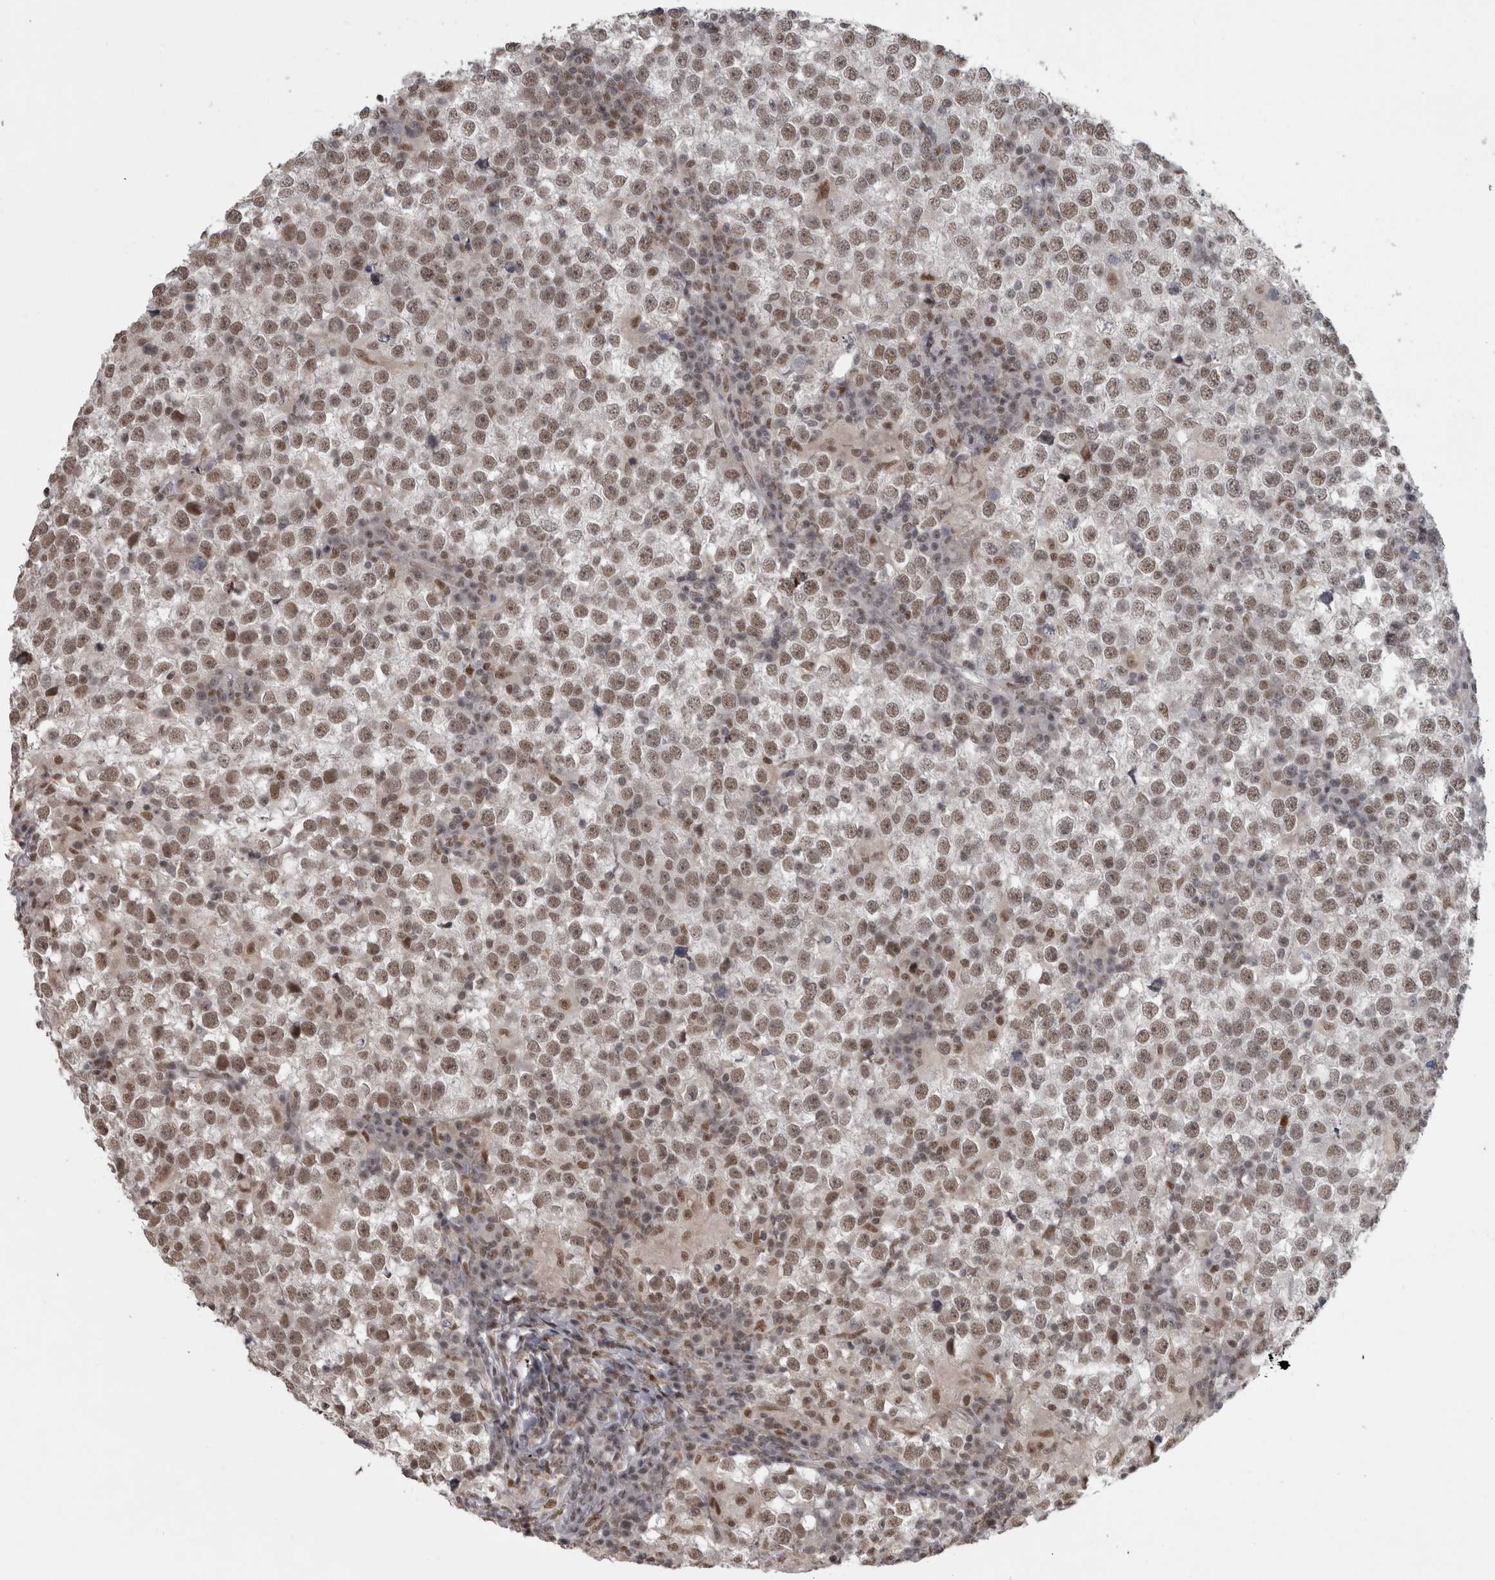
{"staining": {"intensity": "moderate", "quantity": ">75%", "location": "nuclear"}, "tissue": "testis cancer", "cell_type": "Tumor cells", "image_type": "cancer", "snomed": [{"axis": "morphology", "description": "Seminoma, NOS"}, {"axis": "topography", "description": "Testis"}], "caption": "This histopathology image reveals testis cancer (seminoma) stained with immunohistochemistry (IHC) to label a protein in brown. The nuclear of tumor cells show moderate positivity for the protein. Nuclei are counter-stained blue.", "gene": "MICU3", "patient": {"sex": "male", "age": 65}}